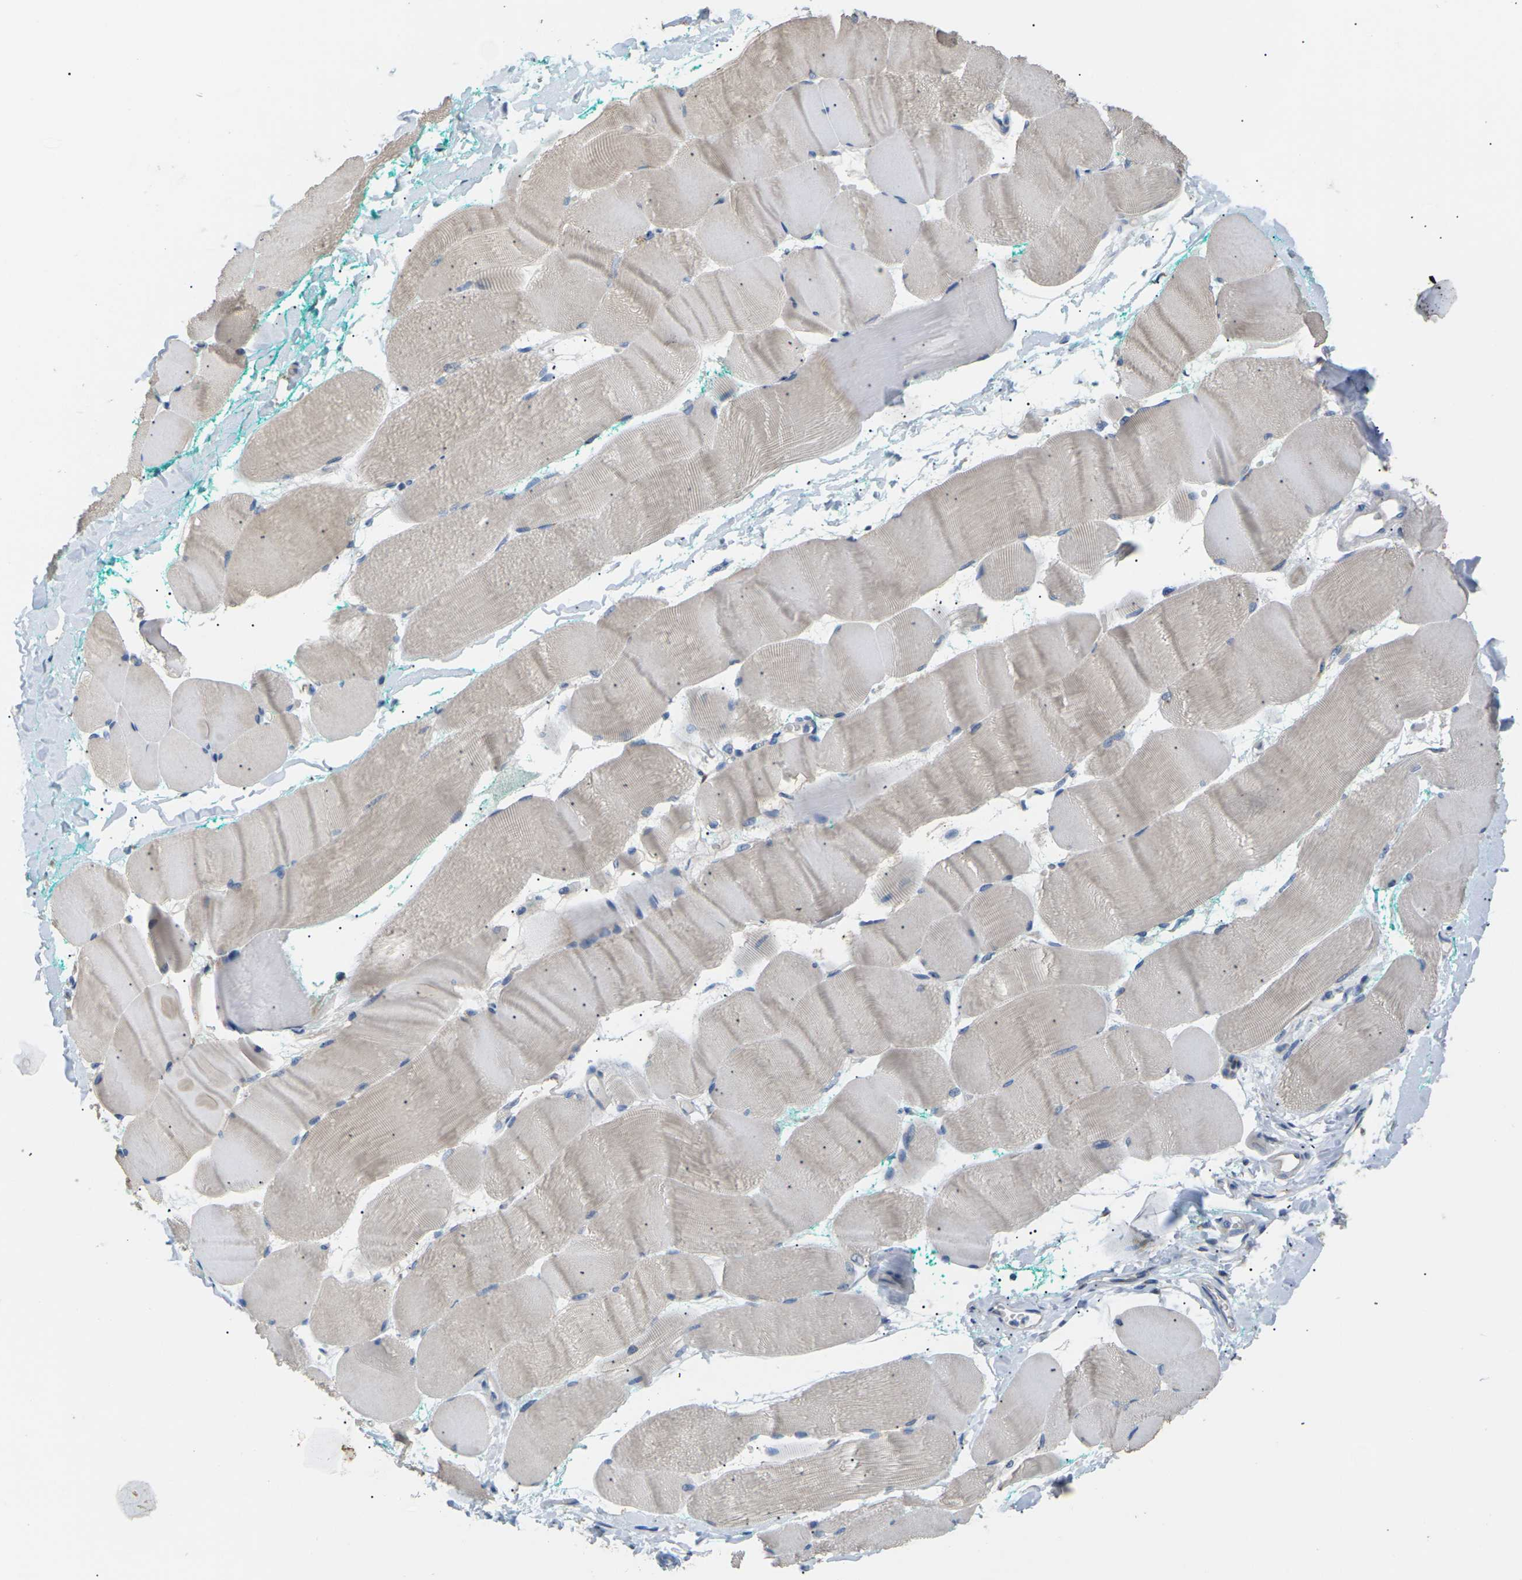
{"staining": {"intensity": "weak", "quantity": ">75%", "location": "cytoplasmic/membranous"}, "tissue": "skeletal muscle", "cell_type": "Myocytes", "image_type": "normal", "snomed": [{"axis": "morphology", "description": "Normal tissue, NOS"}, {"axis": "morphology", "description": "Squamous cell carcinoma, NOS"}, {"axis": "topography", "description": "Skeletal muscle"}], "caption": "Protein staining of unremarkable skeletal muscle exhibits weak cytoplasmic/membranous positivity in approximately >75% of myocytes.", "gene": "KLHDC8B", "patient": {"sex": "male", "age": 51}}